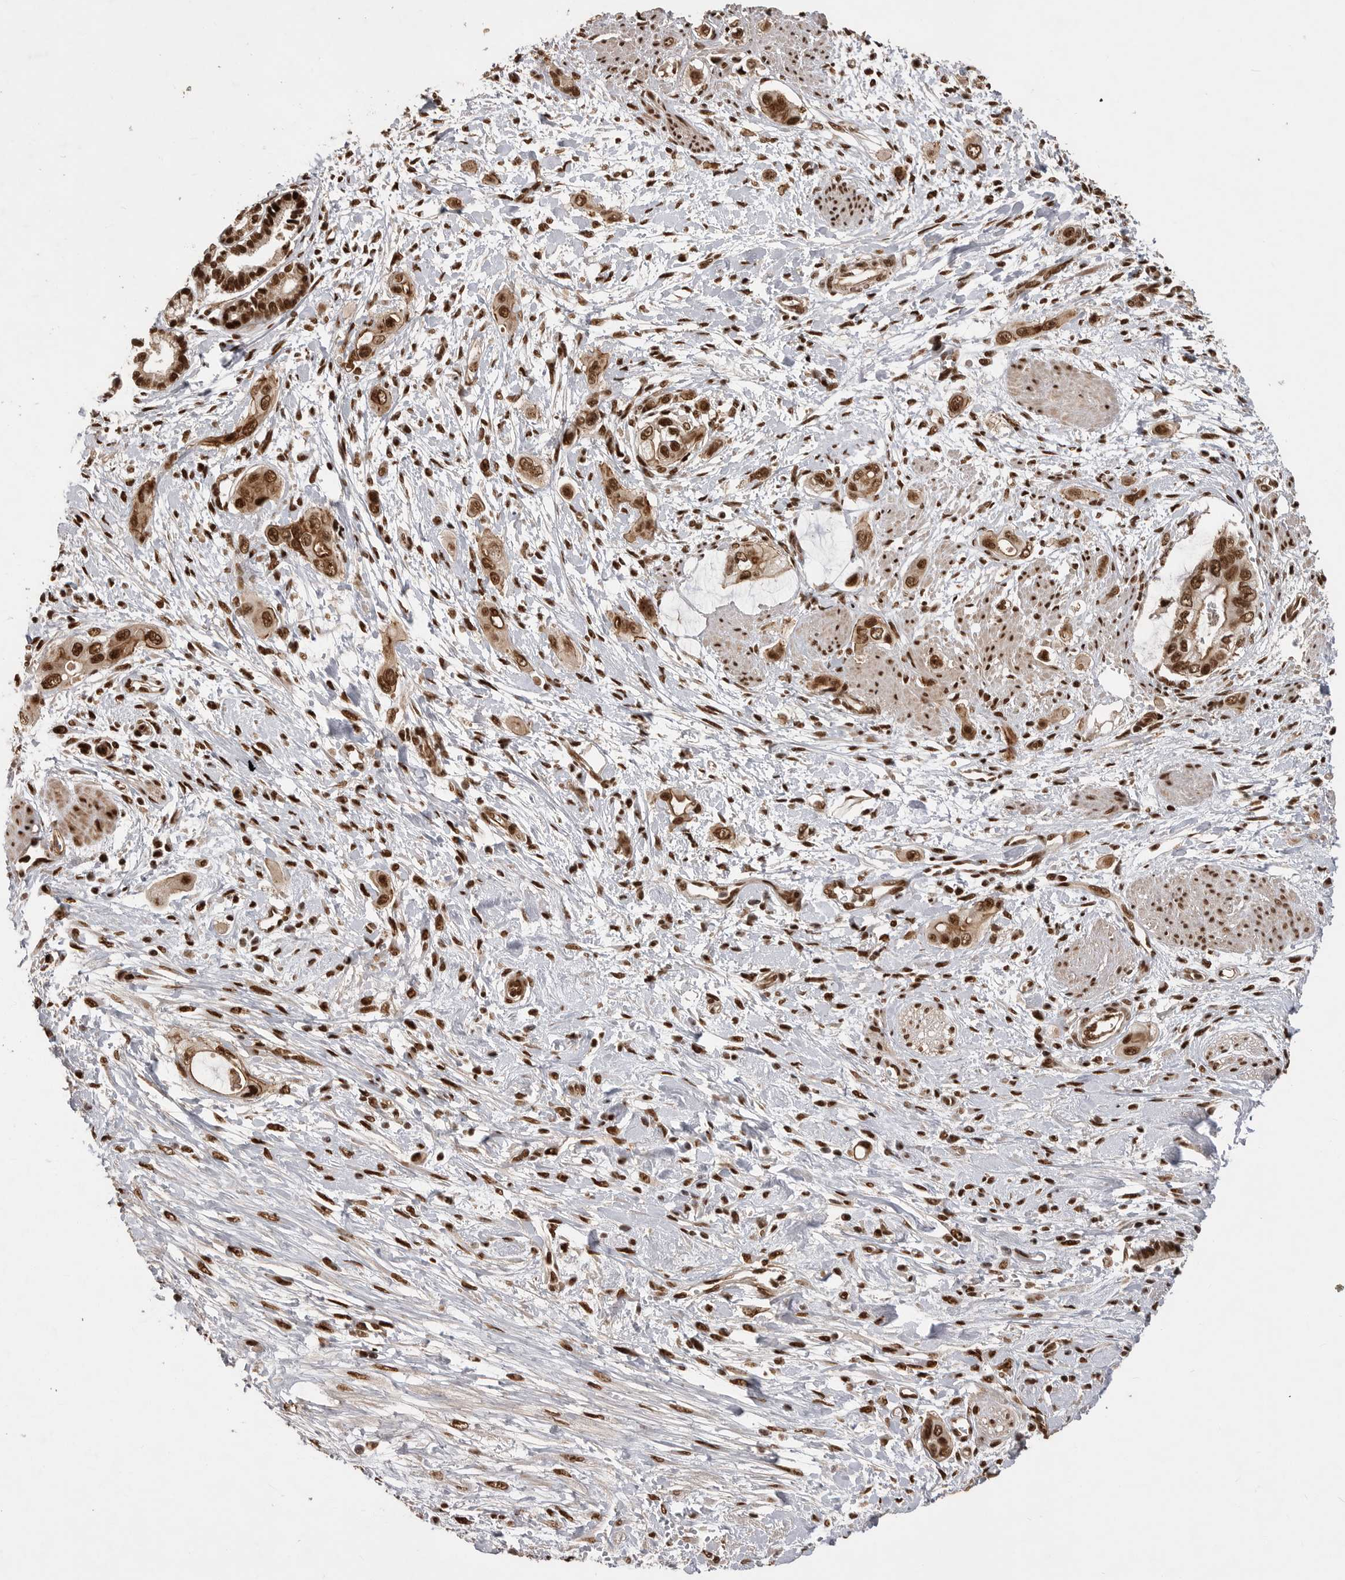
{"staining": {"intensity": "strong", "quantity": ">75%", "location": "nuclear"}, "tissue": "pancreatic cancer", "cell_type": "Tumor cells", "image_type": "cancer", "snomed": [{"axis": "morphology", "description": "Adenocarcinoma, NOS"}, {"axis": "topography", "description": "Pancreas"}], "caption": "Immunohistochemistry (IHC) of human pancreatic adenocarcinoma displays high levels of strong nuclear positivity in about >75% of tumor cells.", "gene": "PPP1R8", "patient": {"sex": "male", "age": 59}}